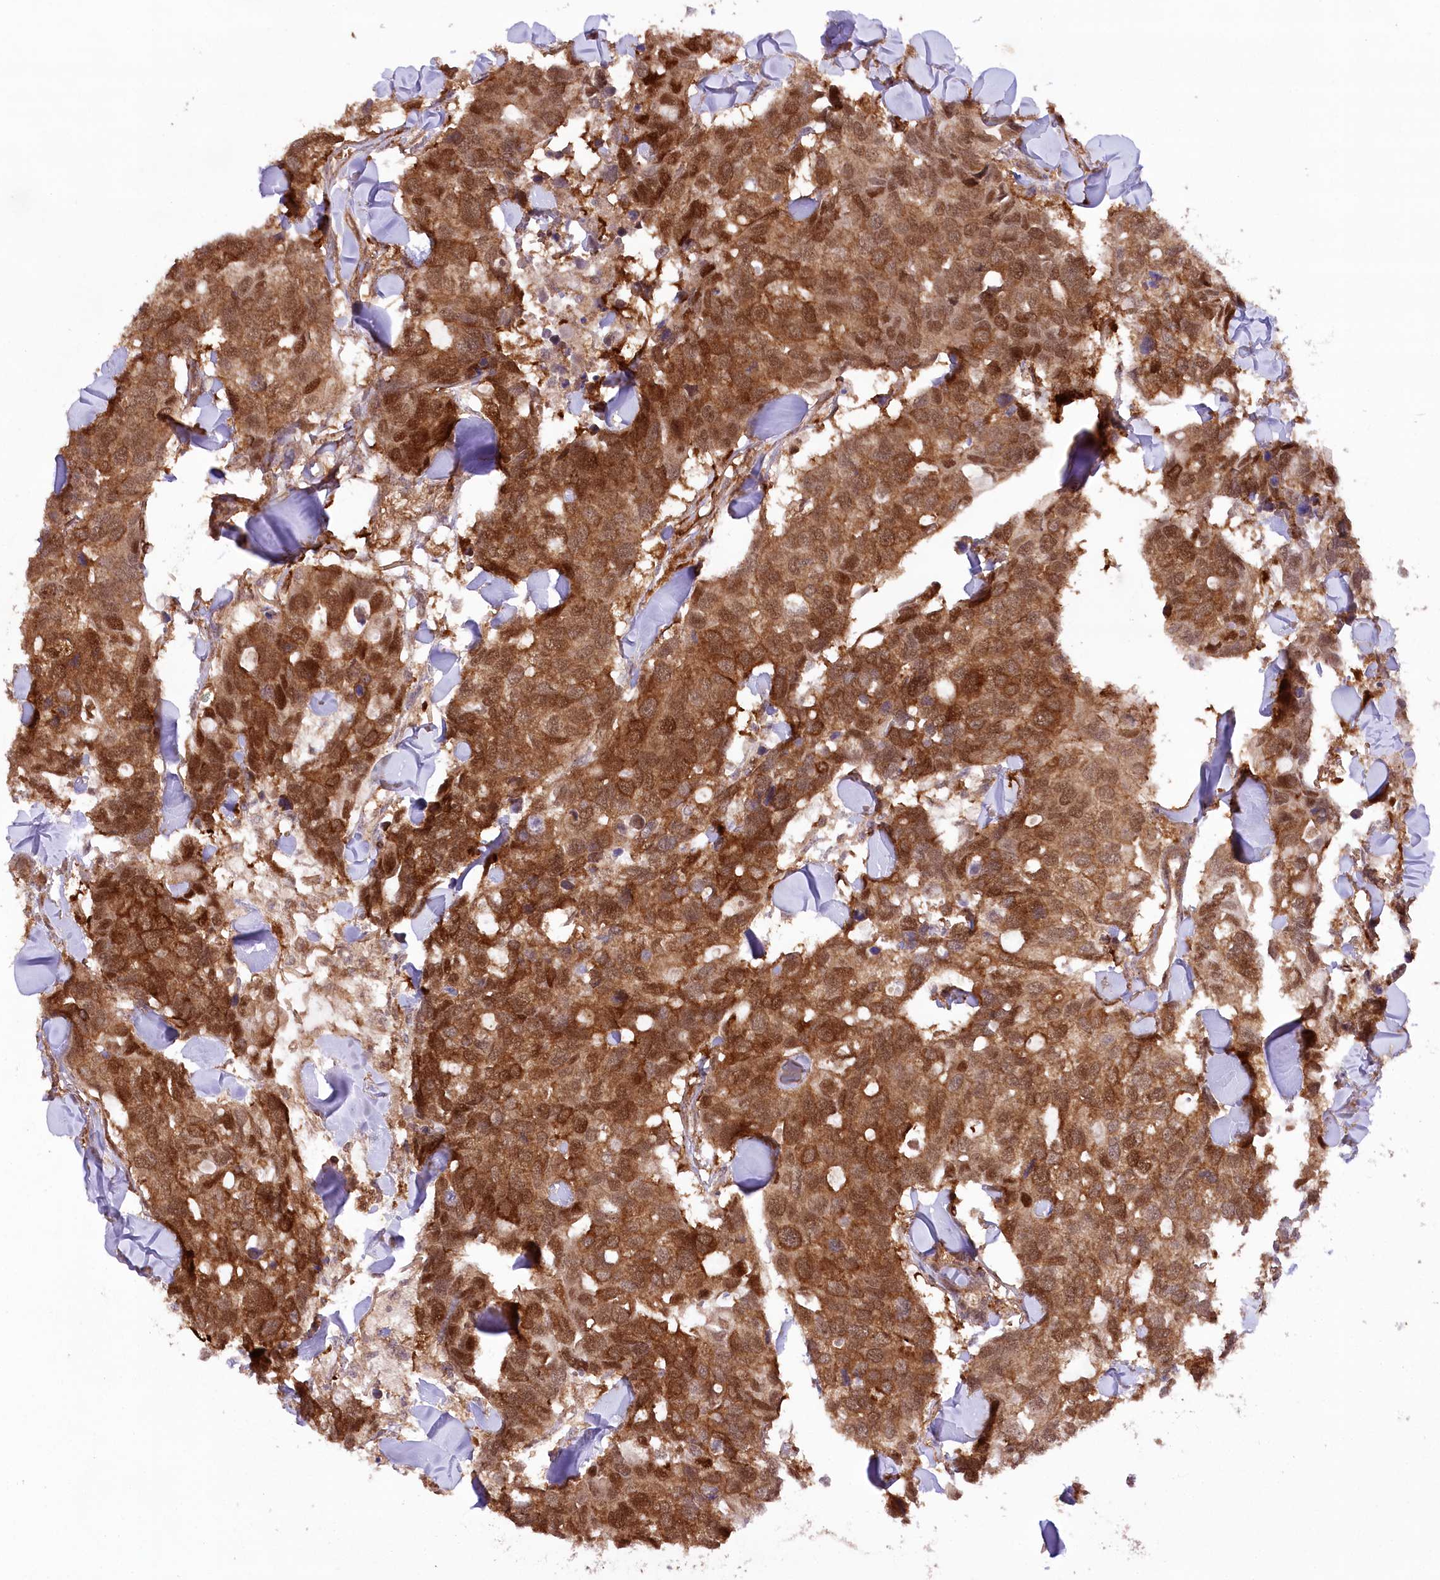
{"staining": {"intensity": "strong", "quantity": ">75%", "location": "cytoplasmic/membranous,nuclear"}, "tissue": "breast cancer", "cell_type": "Tumor cells", "image_type": "cancer", "snomed": [{"axis": "morphology", "description": "Duct carcinoma"}, {"axis": "topography", "description": "Breast"}], "caption": "A brown stain labels strong cytoplasmic/membranous and nuclear expression of a protein in breast cancer tumor cells. (DAB (3,3'-diaminobenzidine) IHC with brightfield microscopy, high magnification).", "gene": "CCDC91", "patient": {"sex": "female", "age": 83}}